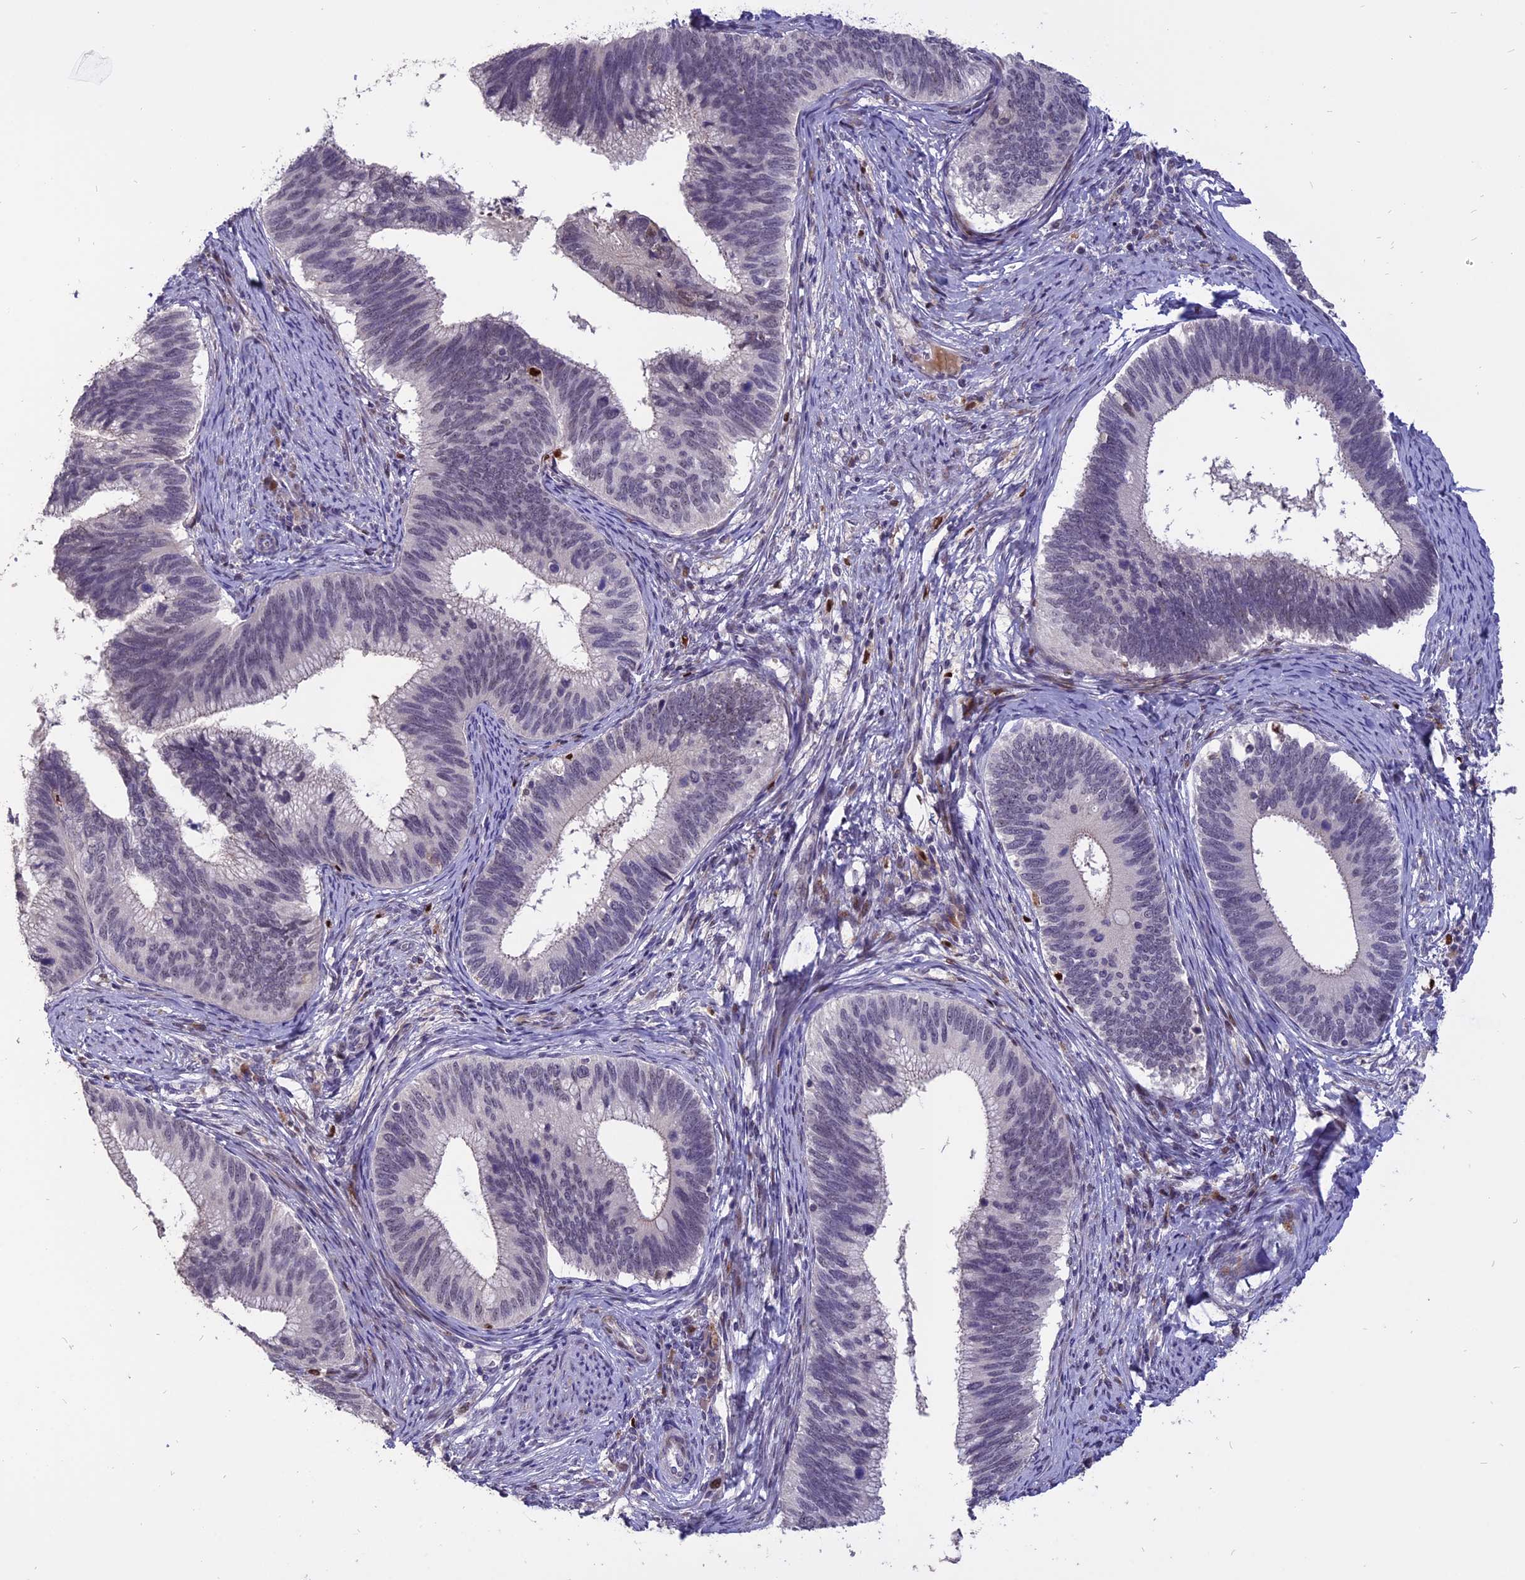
{"staining": {"intensity": "weak", "quantity": "<25%", "location": "nuclear"}, "tissue": "cervical cancer", "cell_type": "Tumor cells", "image_type": "cancer", "snomed": [{"axis": "morphology", "description": "Adenocarcinoma, NOS"}, {"axis": "topography", "description": "Cervix"}], "caption": "Tumor cells are negative for protein expression in human adenocarcinoma (cervical).", "gene": "TMEM263", "patient": {"sex": "female", "age": 42}}